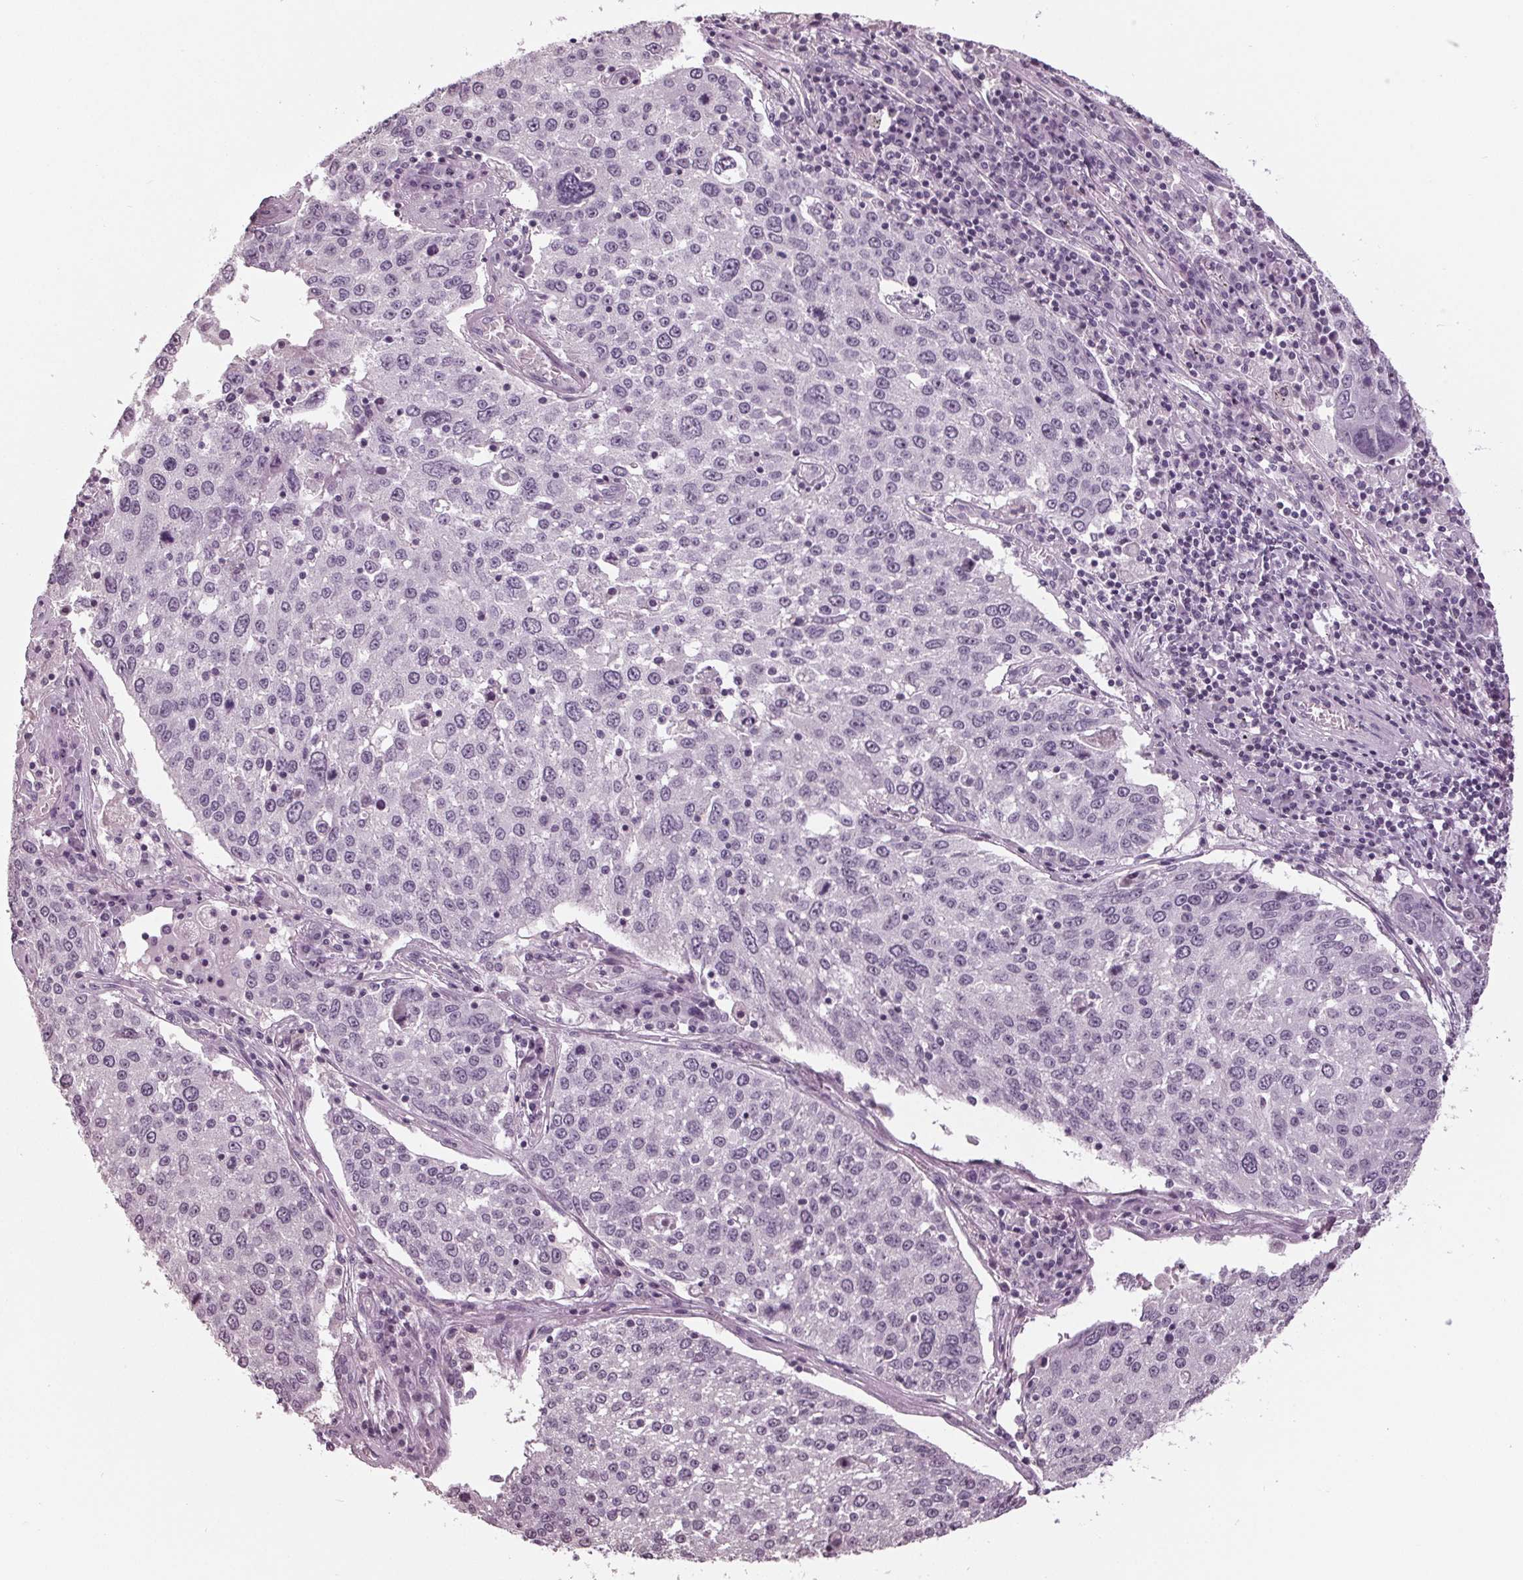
{"staining": {"intensity": "negative", "quantity": "none", "location": "none"}, "tissue": "lung cancer", "cell_type": "Tumor cells", "image_type": "cancer", "snomed": [{"axis": "morphology", "description": "Squamous cell carcinoma, NOS"}, {"axis": "topography", "description": "Lung"}], "caption": "A photomicrograph of squamous cell carcinoma (lung) stained for a protein demonstrates no brown staining in tumor cells.", "gene": "TNNC2", "patient": {"sex": "male", "age": 65}}